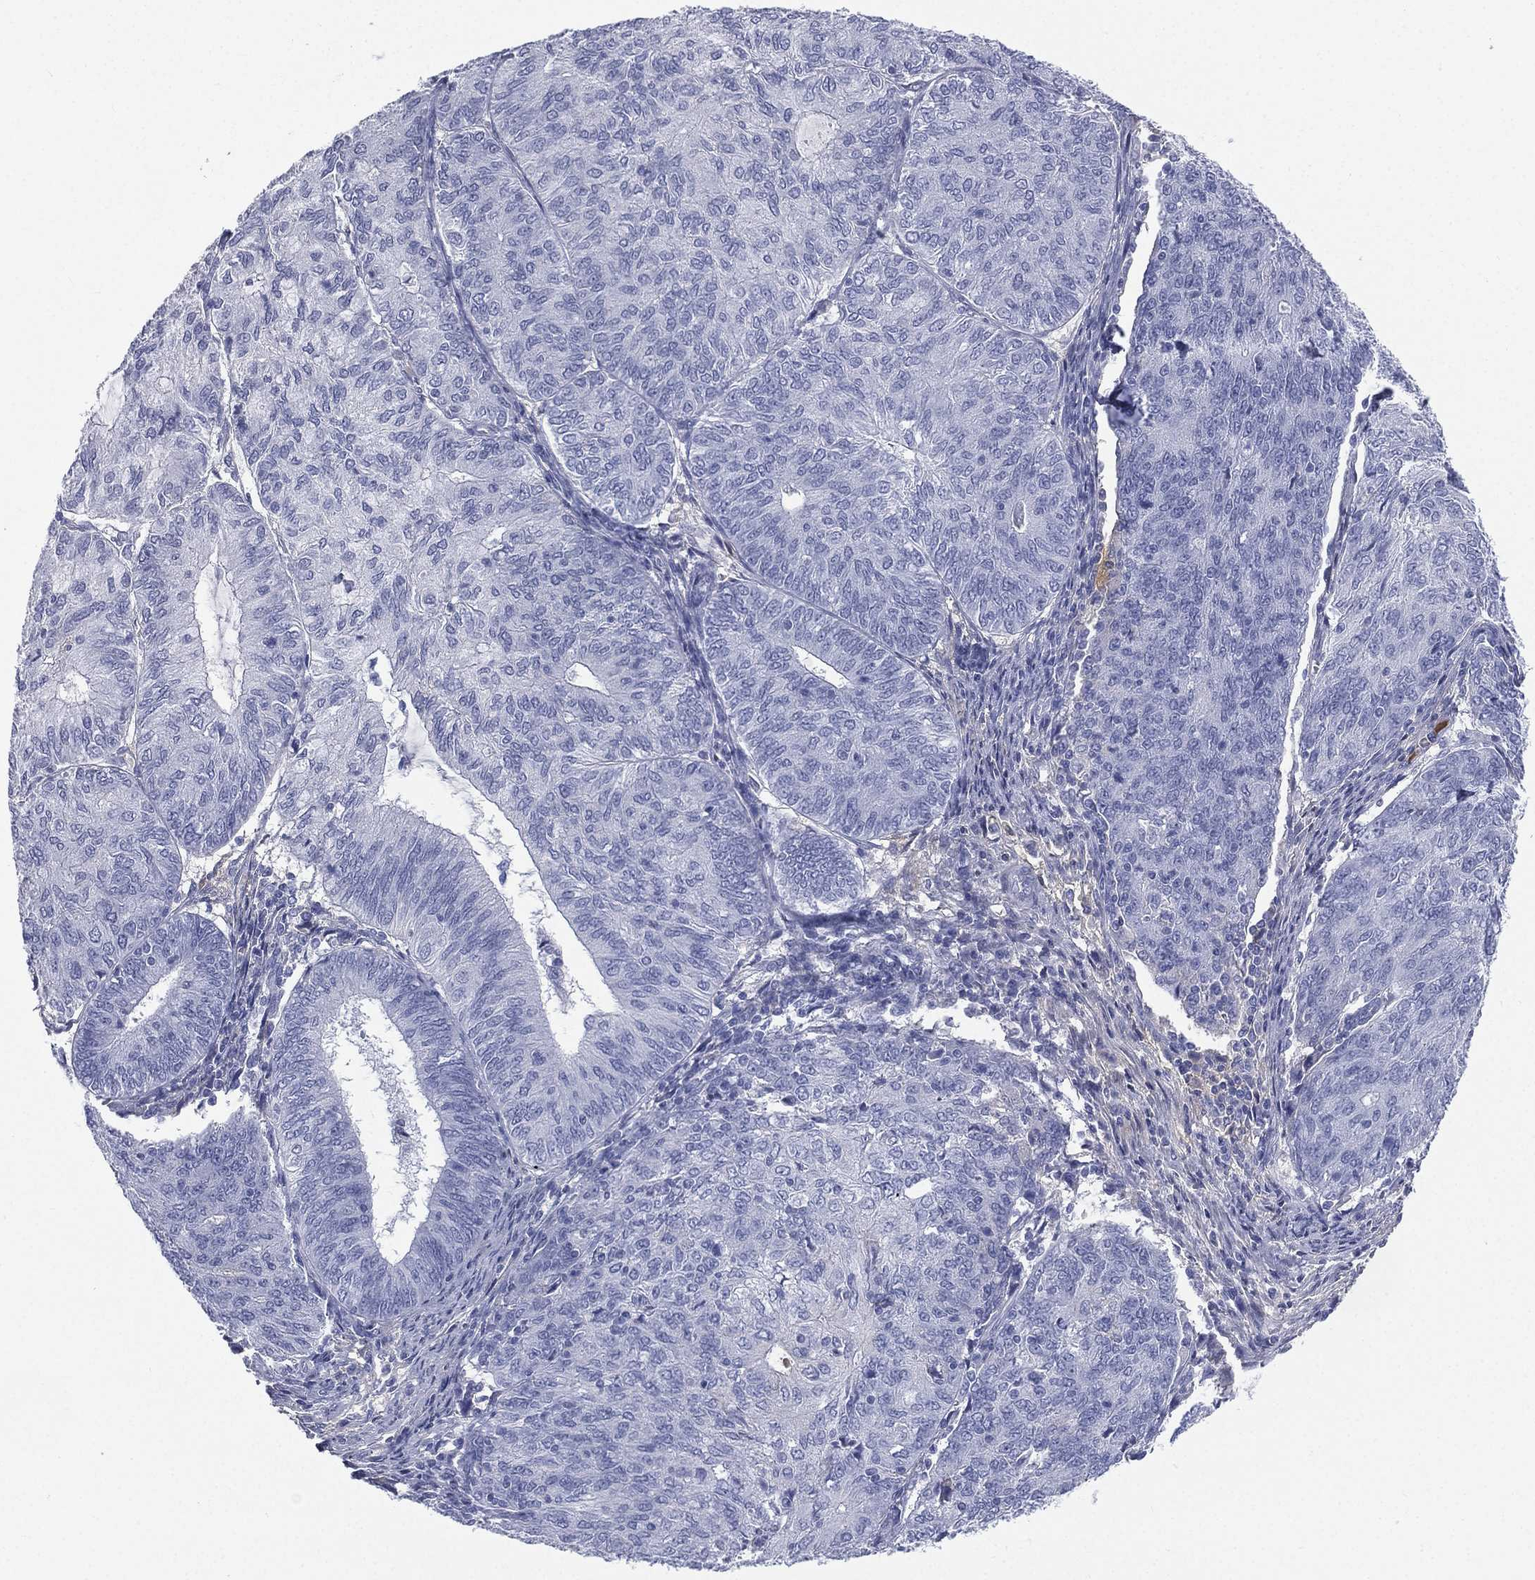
{"staining": {"intensity": "negative", "quantity": "none", "location": "none"}, "tissue": "endometrial cancer", "cell_type": "Tumor cells", "image_type": "cancer", "snomed": [{"axis": "morphology", "description": "Adenocarcinoma, NOS"}, {"axis": "topography", "description": "Endometrium"}], "caption": "DAB immunohistochemical staining of human endometrial cancer displays no significant positivity in tumor cells.", "gene": "HP", "patient": {"sex": "female", "age": 82}}